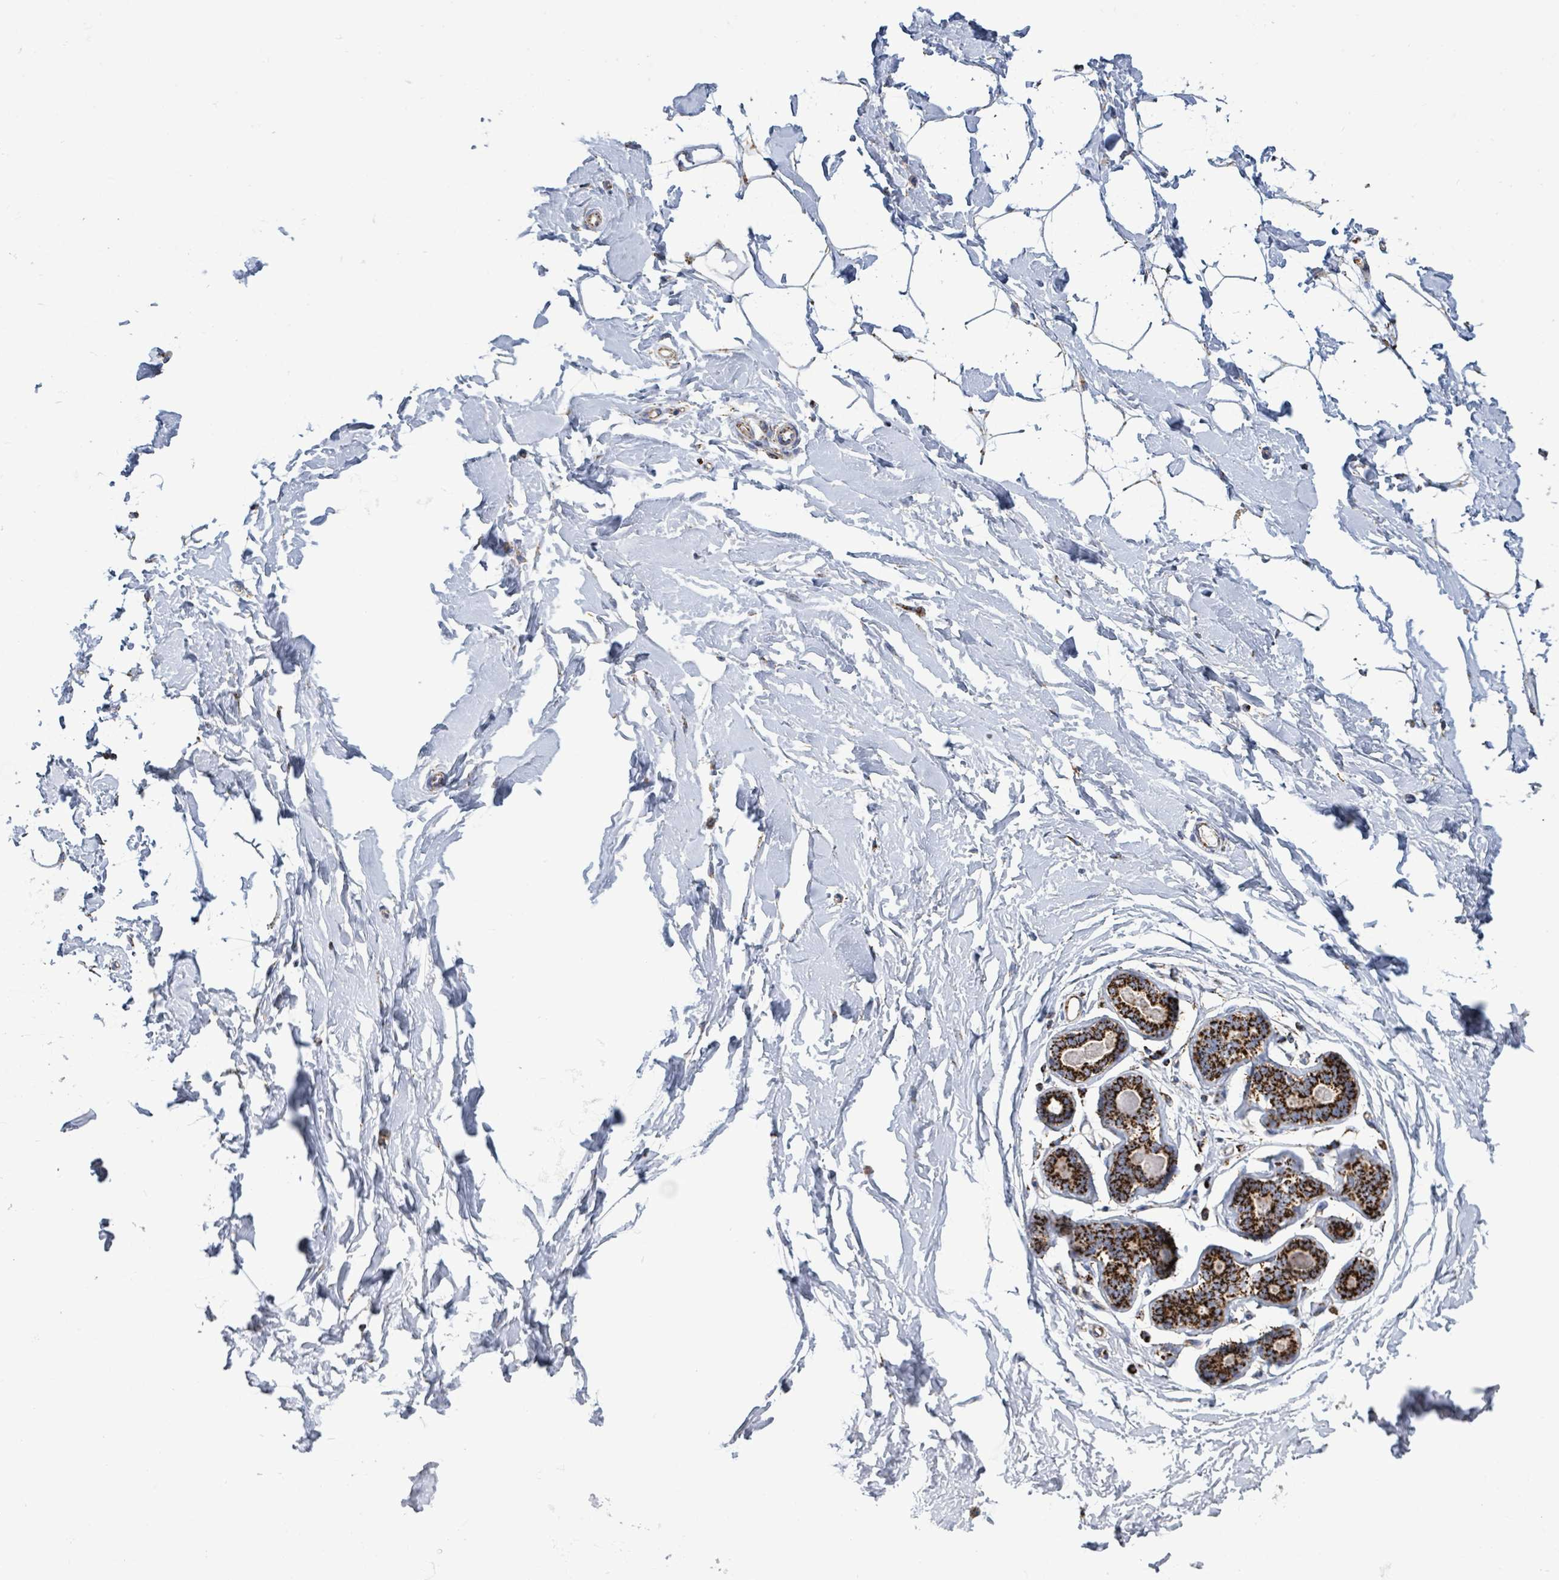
{"staining": {"intensity": "negative", "quantity": "none", "location": "none"}, "tissue": "breast", "cell_type": "Adipocytes", "image_type": "normal", "snomed": [{"axis": "morphology", "description": "Normal tissue, NOS"}, {"axis": "topography", "description": "Breast"}], "caption": "DAB (3,3'-diaminobenzidine) immunohistochemical staining of normal breast reveals no significant staining in adipocytes.", "gene": "SUCLG2", "patient": {"sex": "female", "age": 23}}